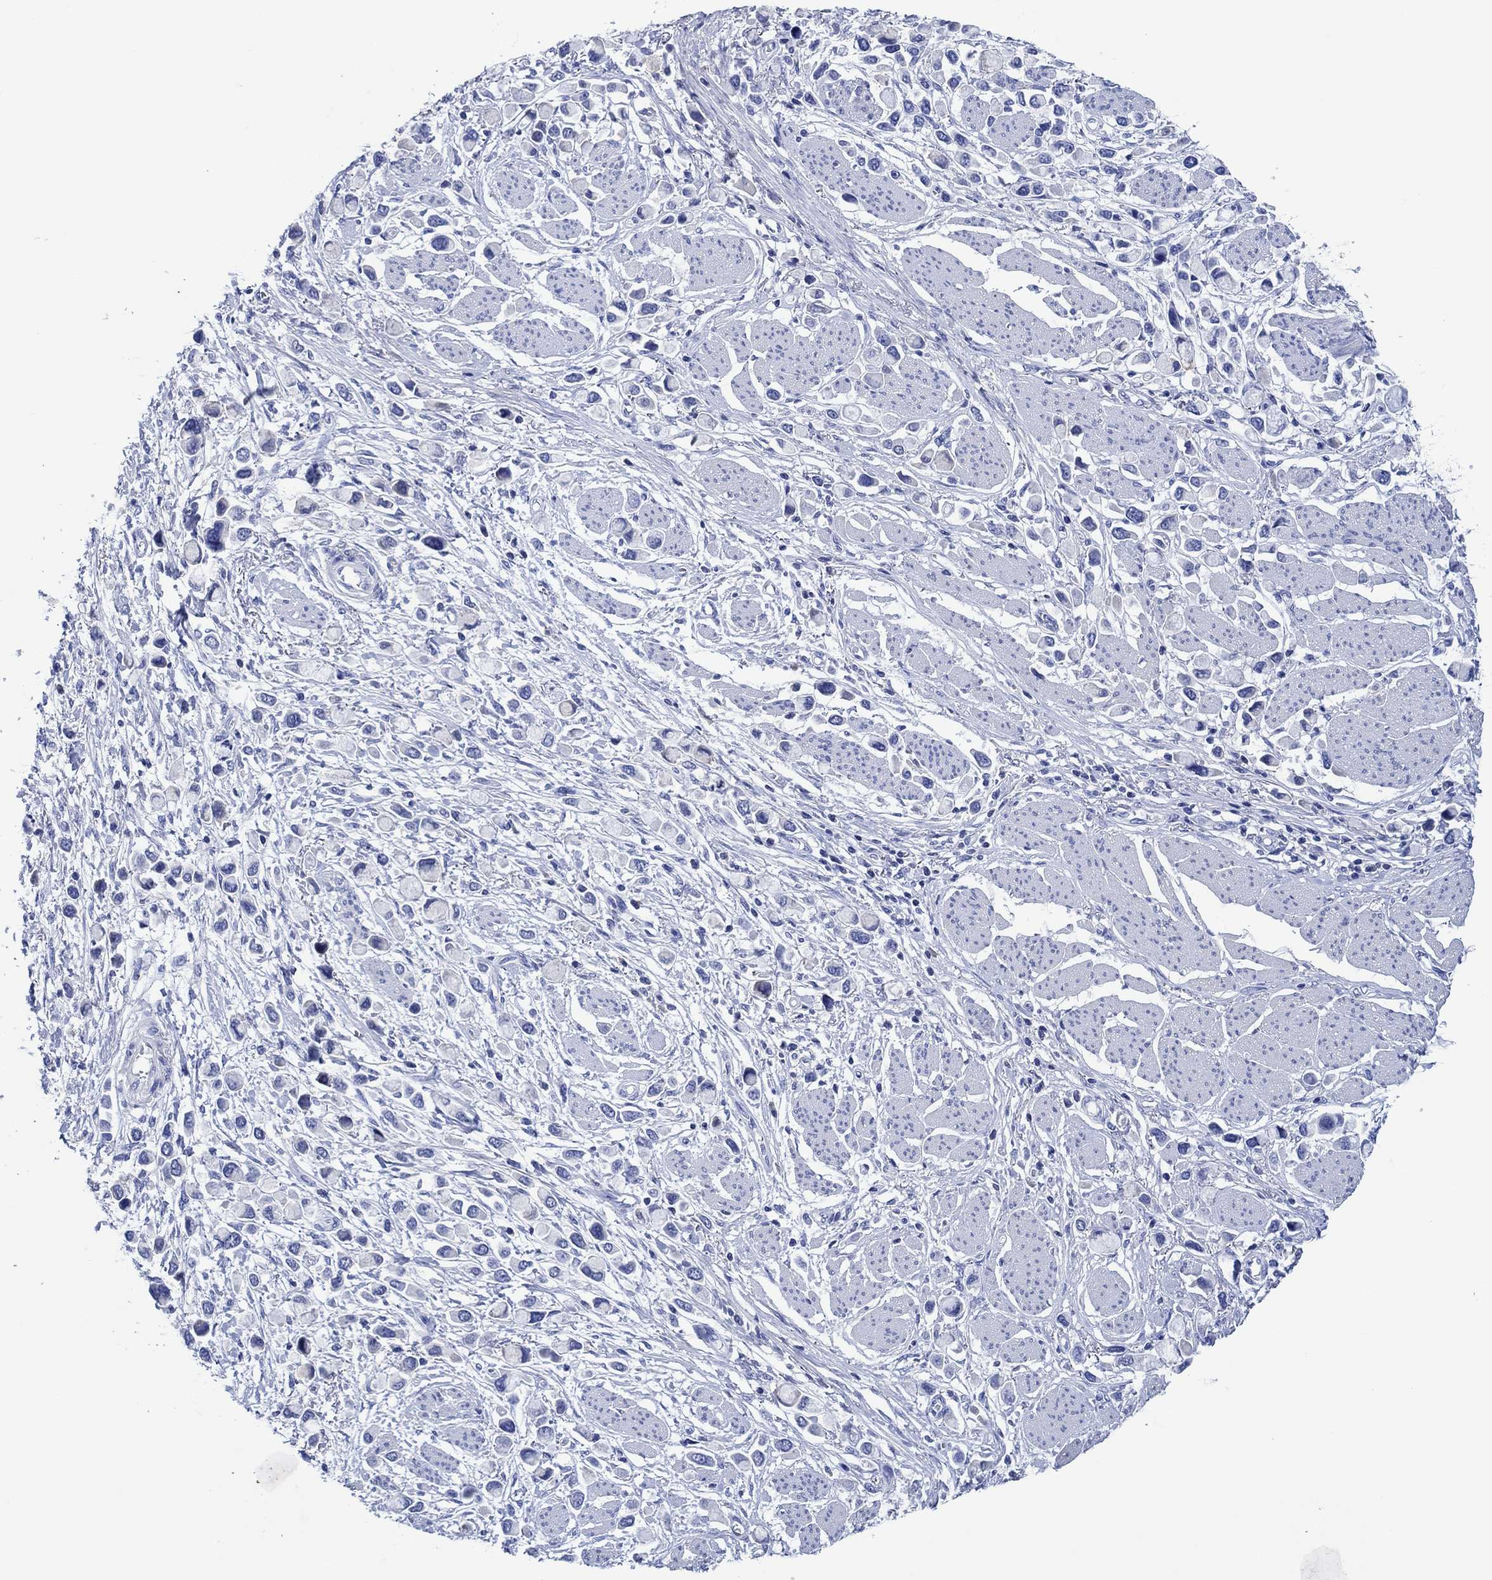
{"staining": {"intensity": "negative", "quantity": "none", "location": "none"}, "tissue": "stomach cancer", "cell_type": "Tumor cells", "image_type": "cancer", "snomed": [{"axis": "morphology", "description": "Adenocarcinoma, NOS"}, {"axis": "topography", "description": "Stomach"}], "caption": "High power microscopy image of an immunohistochemistry micrograph of stomach adenocarcinoma, revealing no significant staining in tumor cells.", "gene": "CPNE6", "patient": {"sex": "female", "age": 81}}